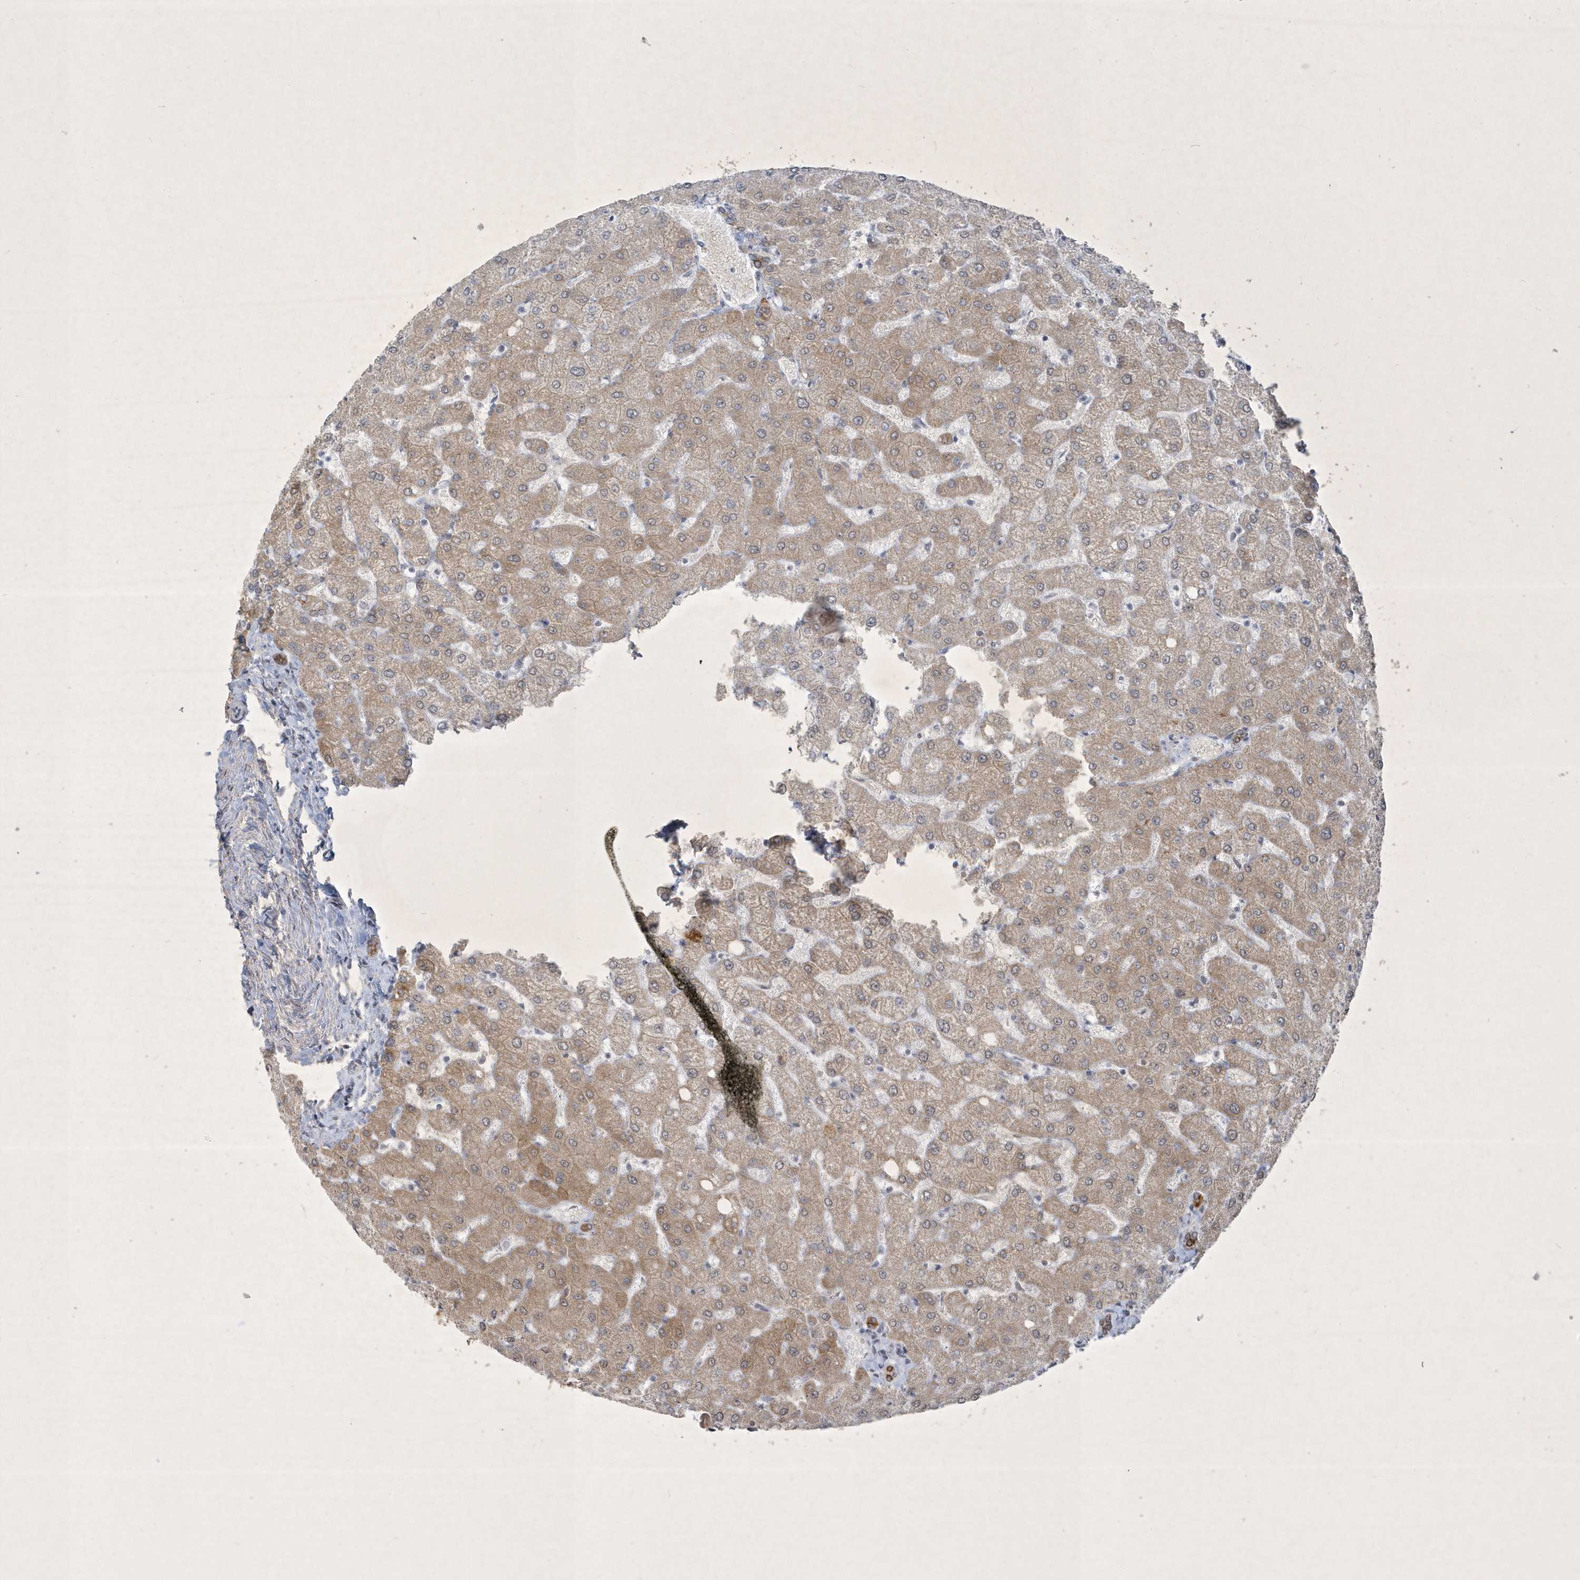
{"staining": {"intensity": "strong", "quantity": ">75%", "location": "cytoplasmic/membranous"}, "tissue": "liver", "cell_type": "Cholangiocytes", "image_type": "normal", "snomed": [{"axis": "morphology", "description": "Normal tissue, NOS"}, {"axis": "topography", "description": "Liver"}], "caption": "IHC micrograph of normal human liver stained for a protein (brown), which reveals high levels of strong cytoplasmic/membranous expression in about >75% of cholangiocytes.", "gene": "ZBTB9", "patient": {"sex": "female", "age": 54}}